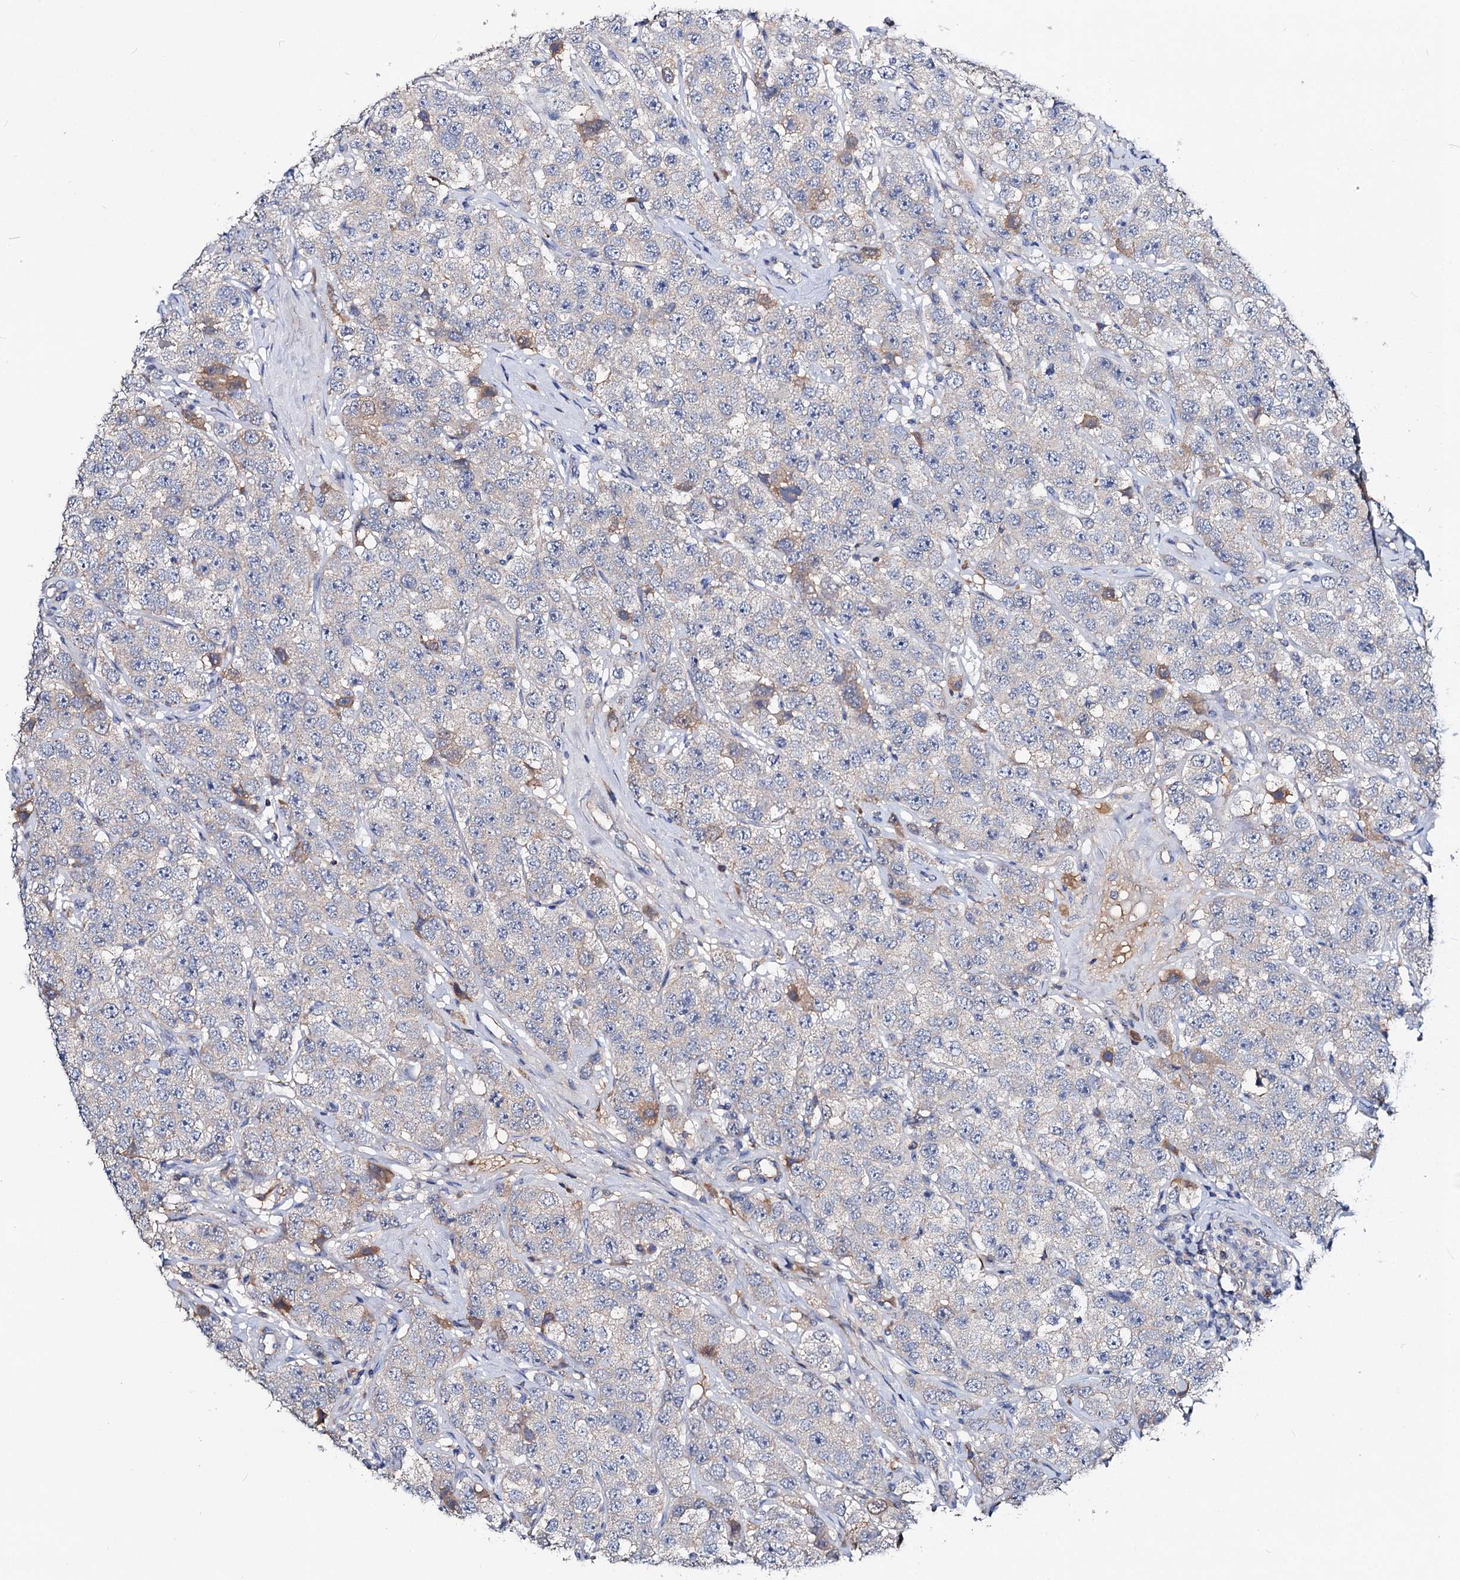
{"staining": {"intensity": "negative", "quantity": "none", "location": "none"}, "tissue": "testis cancer", "cell_type": "Tumor cells", "image_type": "cancer", "snomed": [{"axis": "morphology", "description": "Seminoma, NOS"}, {"axis": "topography", "description": "Testis"}], "caption": "Protein analysis of seminoma (testis) displays no significant staining in tumor cells.", "gene": "ACY3", "patient": {"sex": "male", "age": 28}}